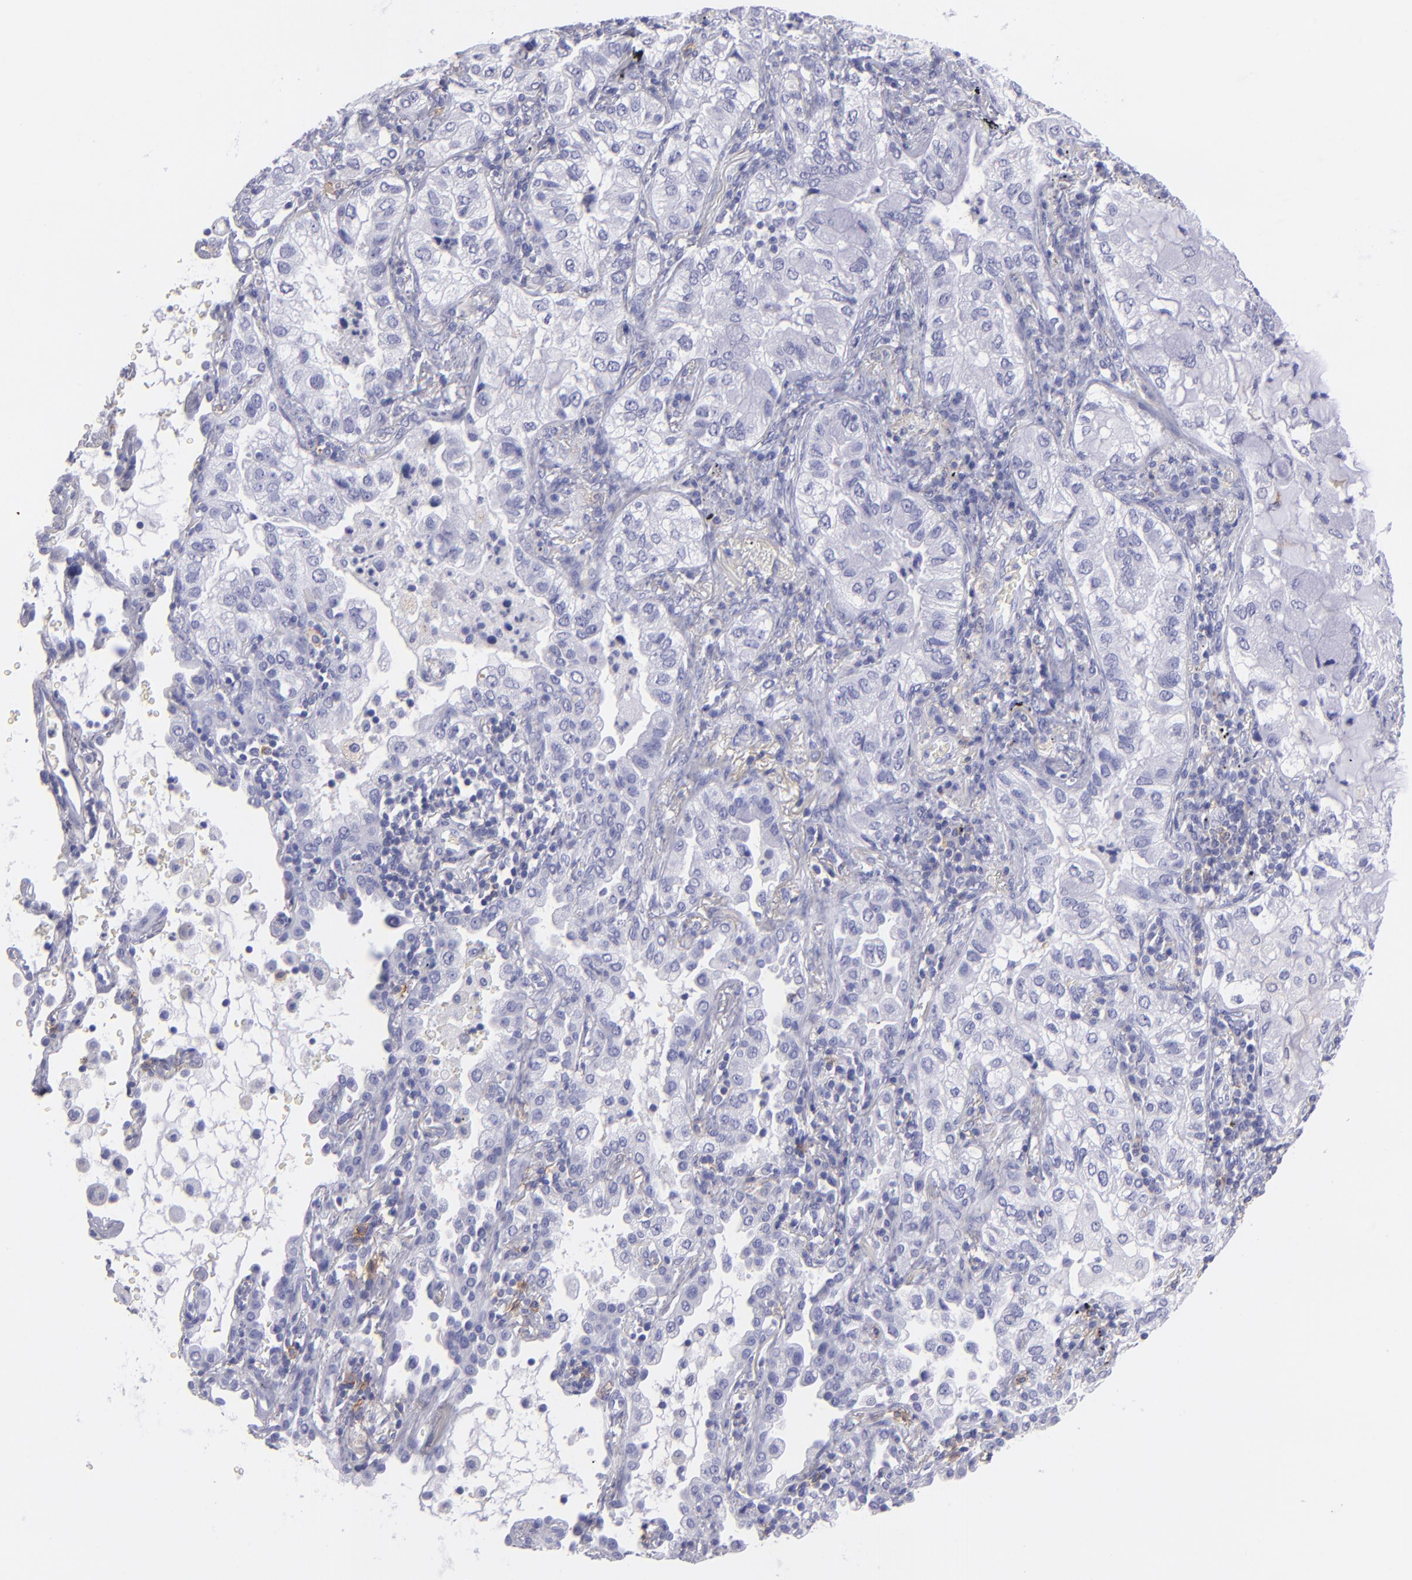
{"staining": {"intensity": "negative", "quantity": "none", "location": "none"}, "tissue": "lung cancer", "cell_type": "Tumor cells", "image_type": "cancer", "snomed": [{"axis": "morphology", "description": "Adenocarcinoma, NOS"}, {"axis": "topography", "description": "Lung"}], "caption": "The micrograph exhibits no staining of tumor cells in lung cancer.", "gene": "CD82", "patient": {"sex": "female", "age": 50}}